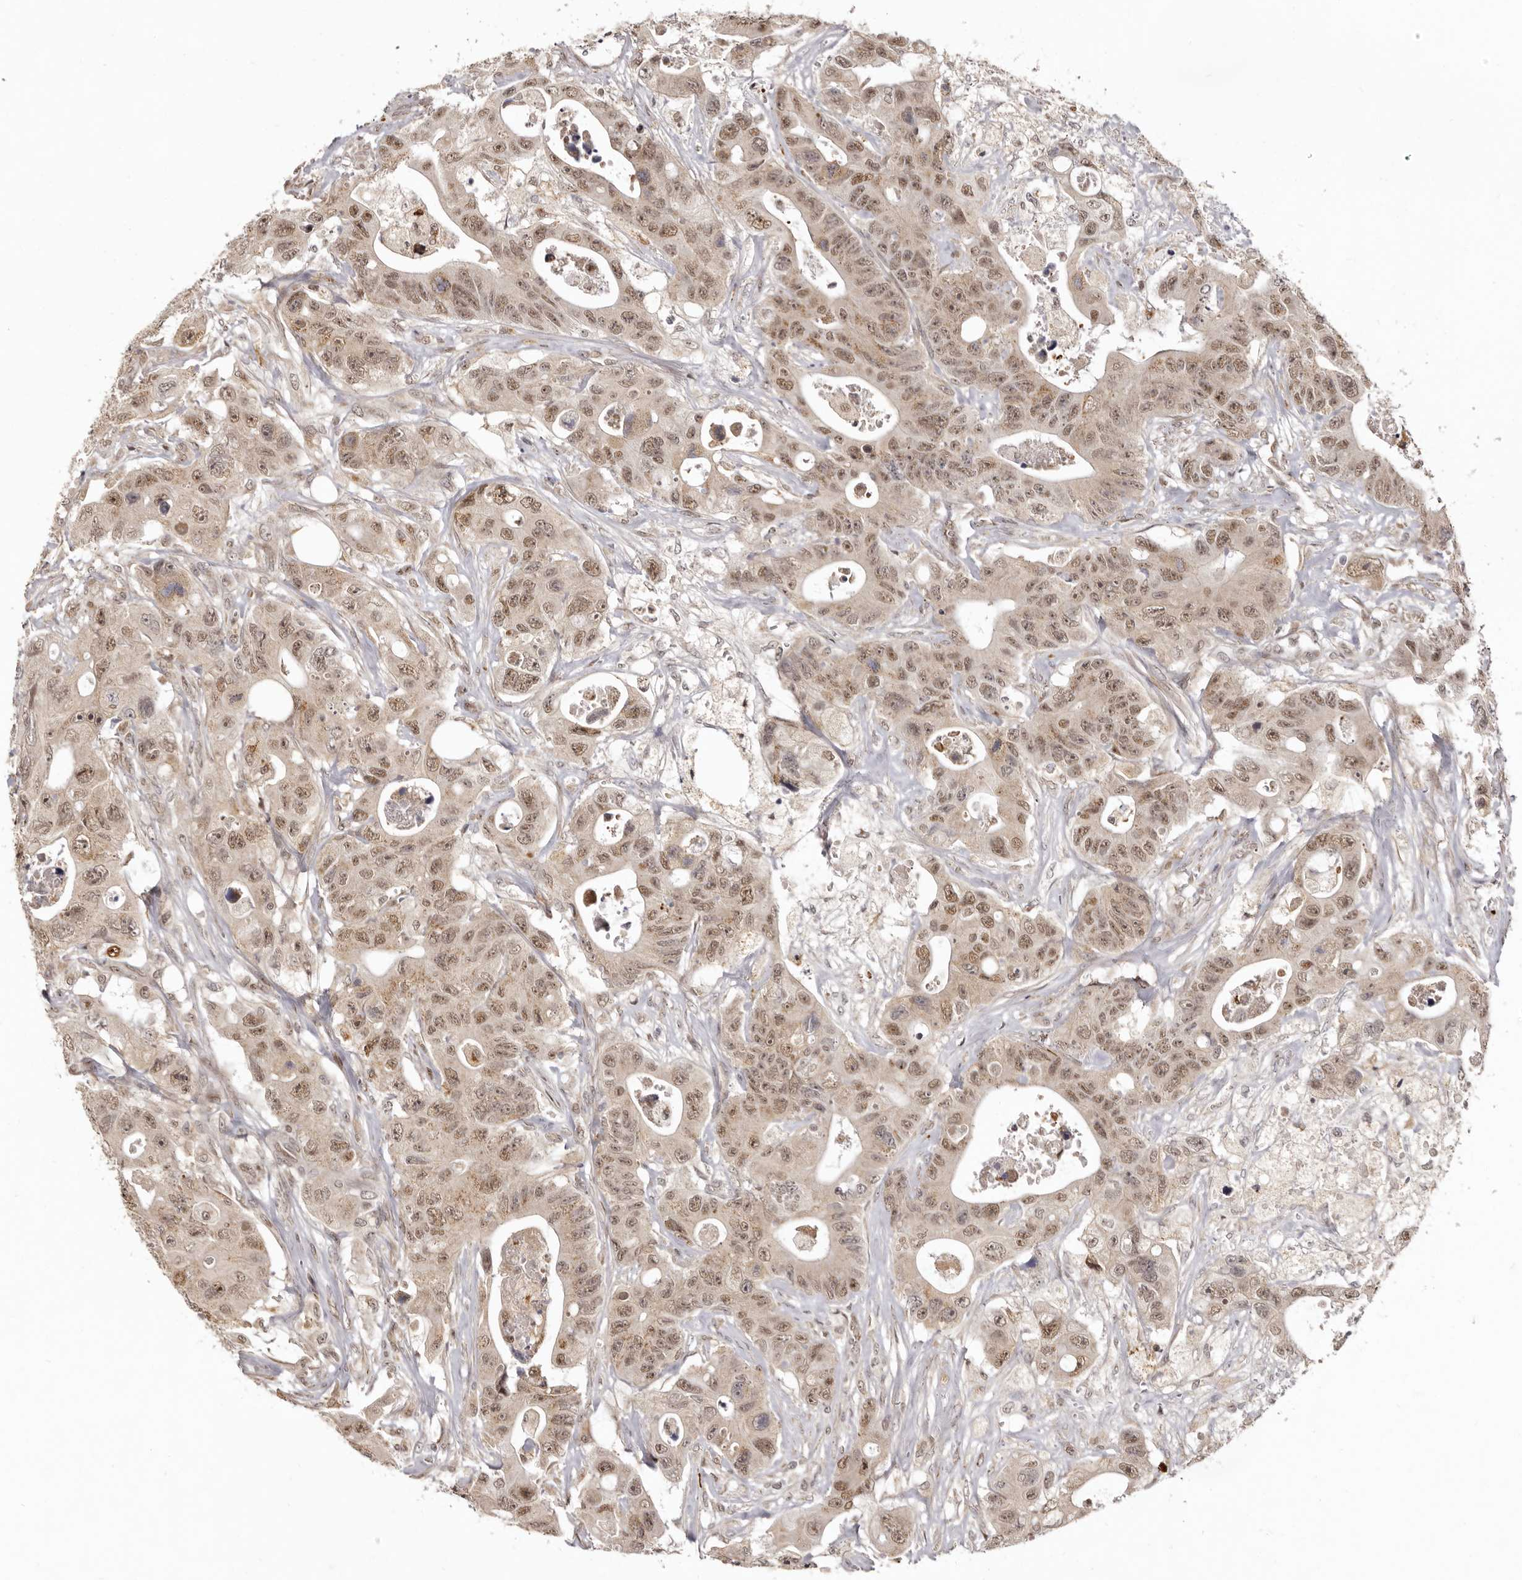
{"staining": {"intensity": "moderate", "quantity": ">75%", "location": "cytoplasmic/membranous,nuclear"}, "tissue": "colorectal cancer", "cell_type": "Tumor cells", "image_type": "cancer", "snomed": [{"axis": "morphology", "description": "Adenocarcinoma, NOS"}, {"axis": "topography", "description": "Colon"}], "caption": "Immunohistochemical staining of colorectal cancer demonstrates moderate cytoplasmic/membranous and nuclear protein staining in about >75% of tumor cells.", "gene": "ZNF326", "patient": {"sex": "female", "age": 46}}